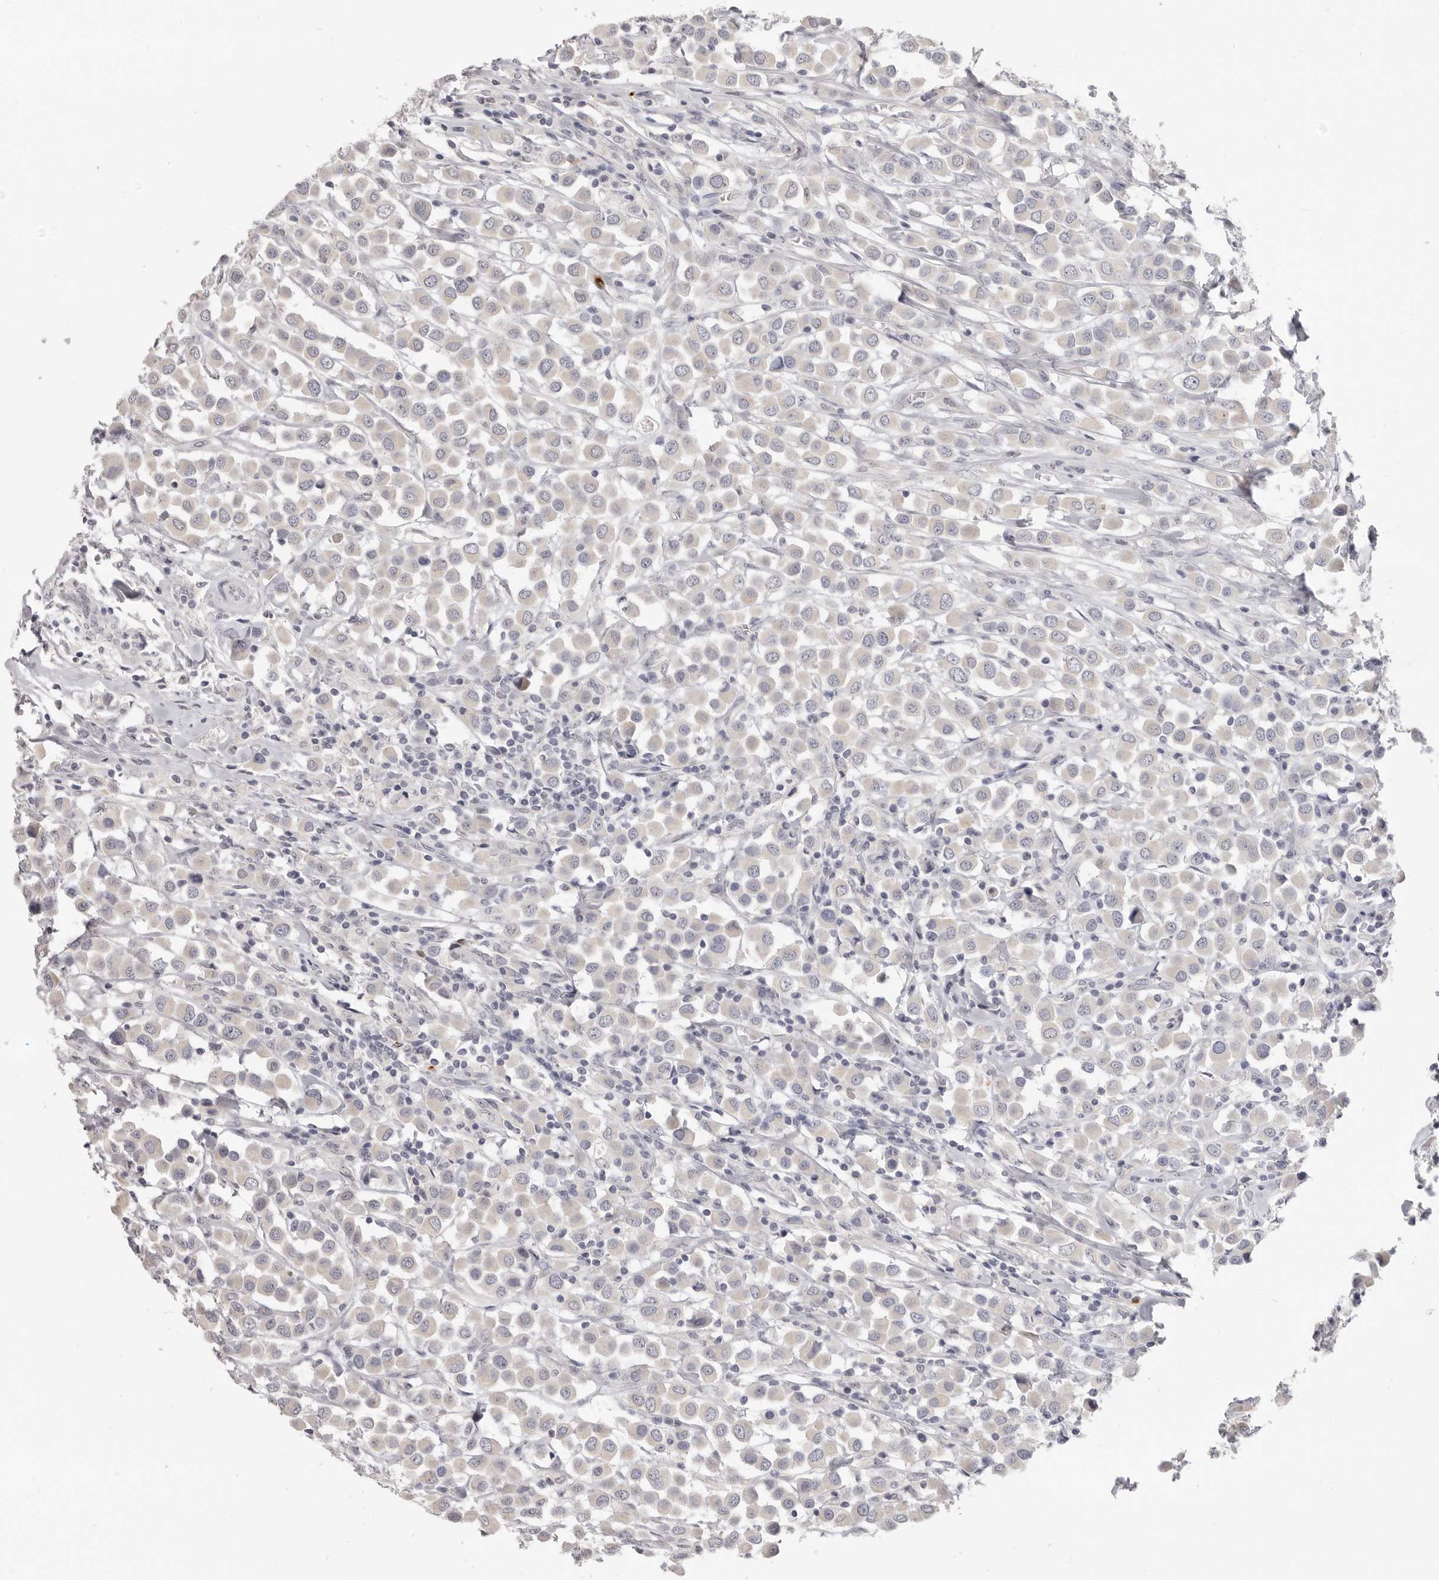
{"staining": {"intensity": "negative", "quantity": "none", "location": "none"}, "tissue": "breast cancer", "cell_type": "Tumor cells", "image_type": "cancer", "snomed": [{"axis": "morphology", "description": "Duct carcinoma"}, {"axis": "topography", "description": "Breast"}], "caption": "High power microscopy image of an immunohistochemistry image of breast infiltrating ductal carcinoma, revealing no significant staining in tumor cells.", "gene": "XIRP1", "patient": {"sex": "female", "age": 61}}